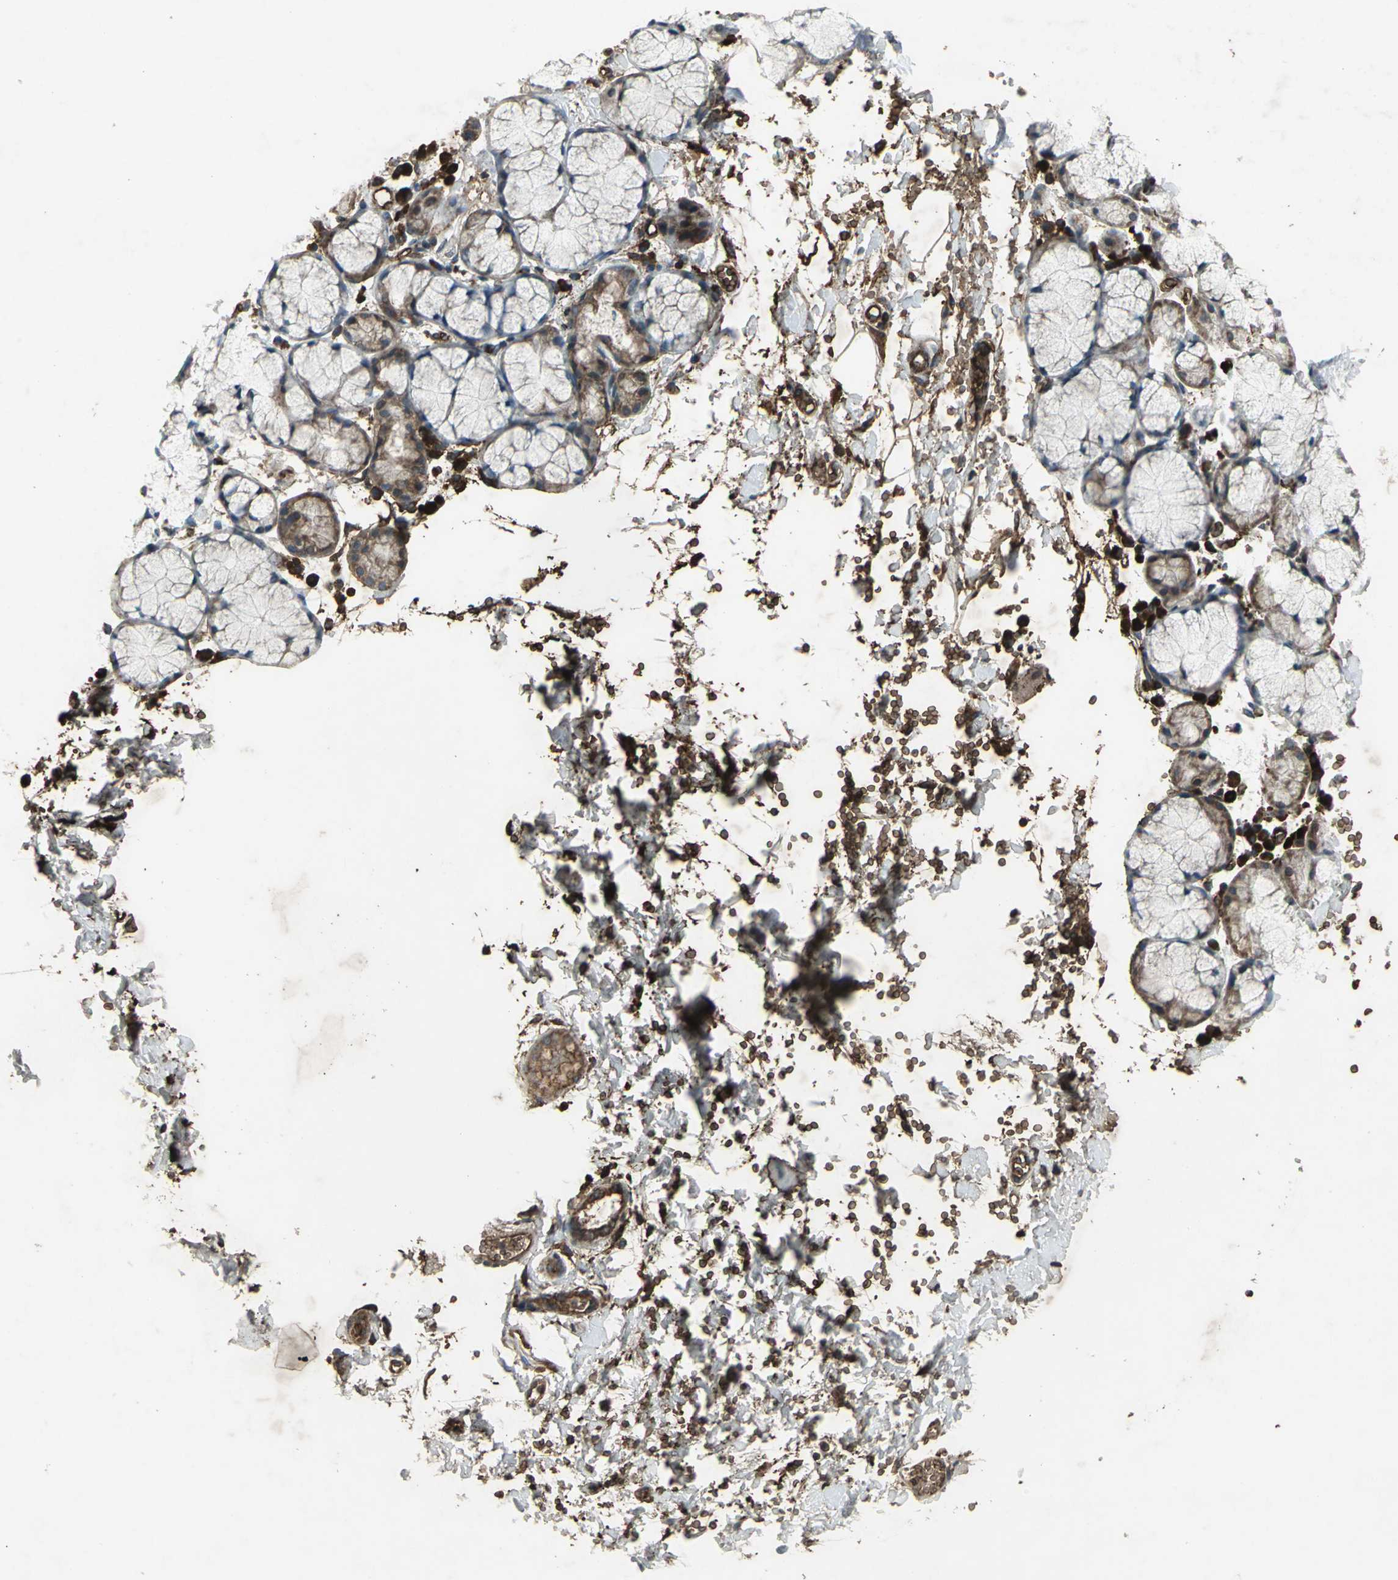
{"staining": {"intensity": "weak", "quantity": "25%-75%", "location": "cytoplasmic/membranous"}, "tissue": "salivary gland", "cell_type": "Glandular cells", "image_type": "normal", "snomed": [{"axis": "morphology", "description": "Normal tissue, NOS"}, {"axis": "topography", "description": "Skeletal muscle"}, {"axis": "topography", "description": "Oral tissue"}, {"axis": "topography", "description": "Salivary gland"}, {"axis": "topography", "description": "Peripheral nerve tissue"}], "caption": "Salivary gland stained with DAB immunohistochemistry (IHC) demonstrates low levels of weak cytoplasmic/membranous expression in approximately 25%-75% of glandular cells. The staining was performed using DAB, with brown indicating positive protein expression. Nuclei are stained blue with hematoxylin.", "gene": "SEPTIN4", "patient": {"sex": "male", "age": 54}}